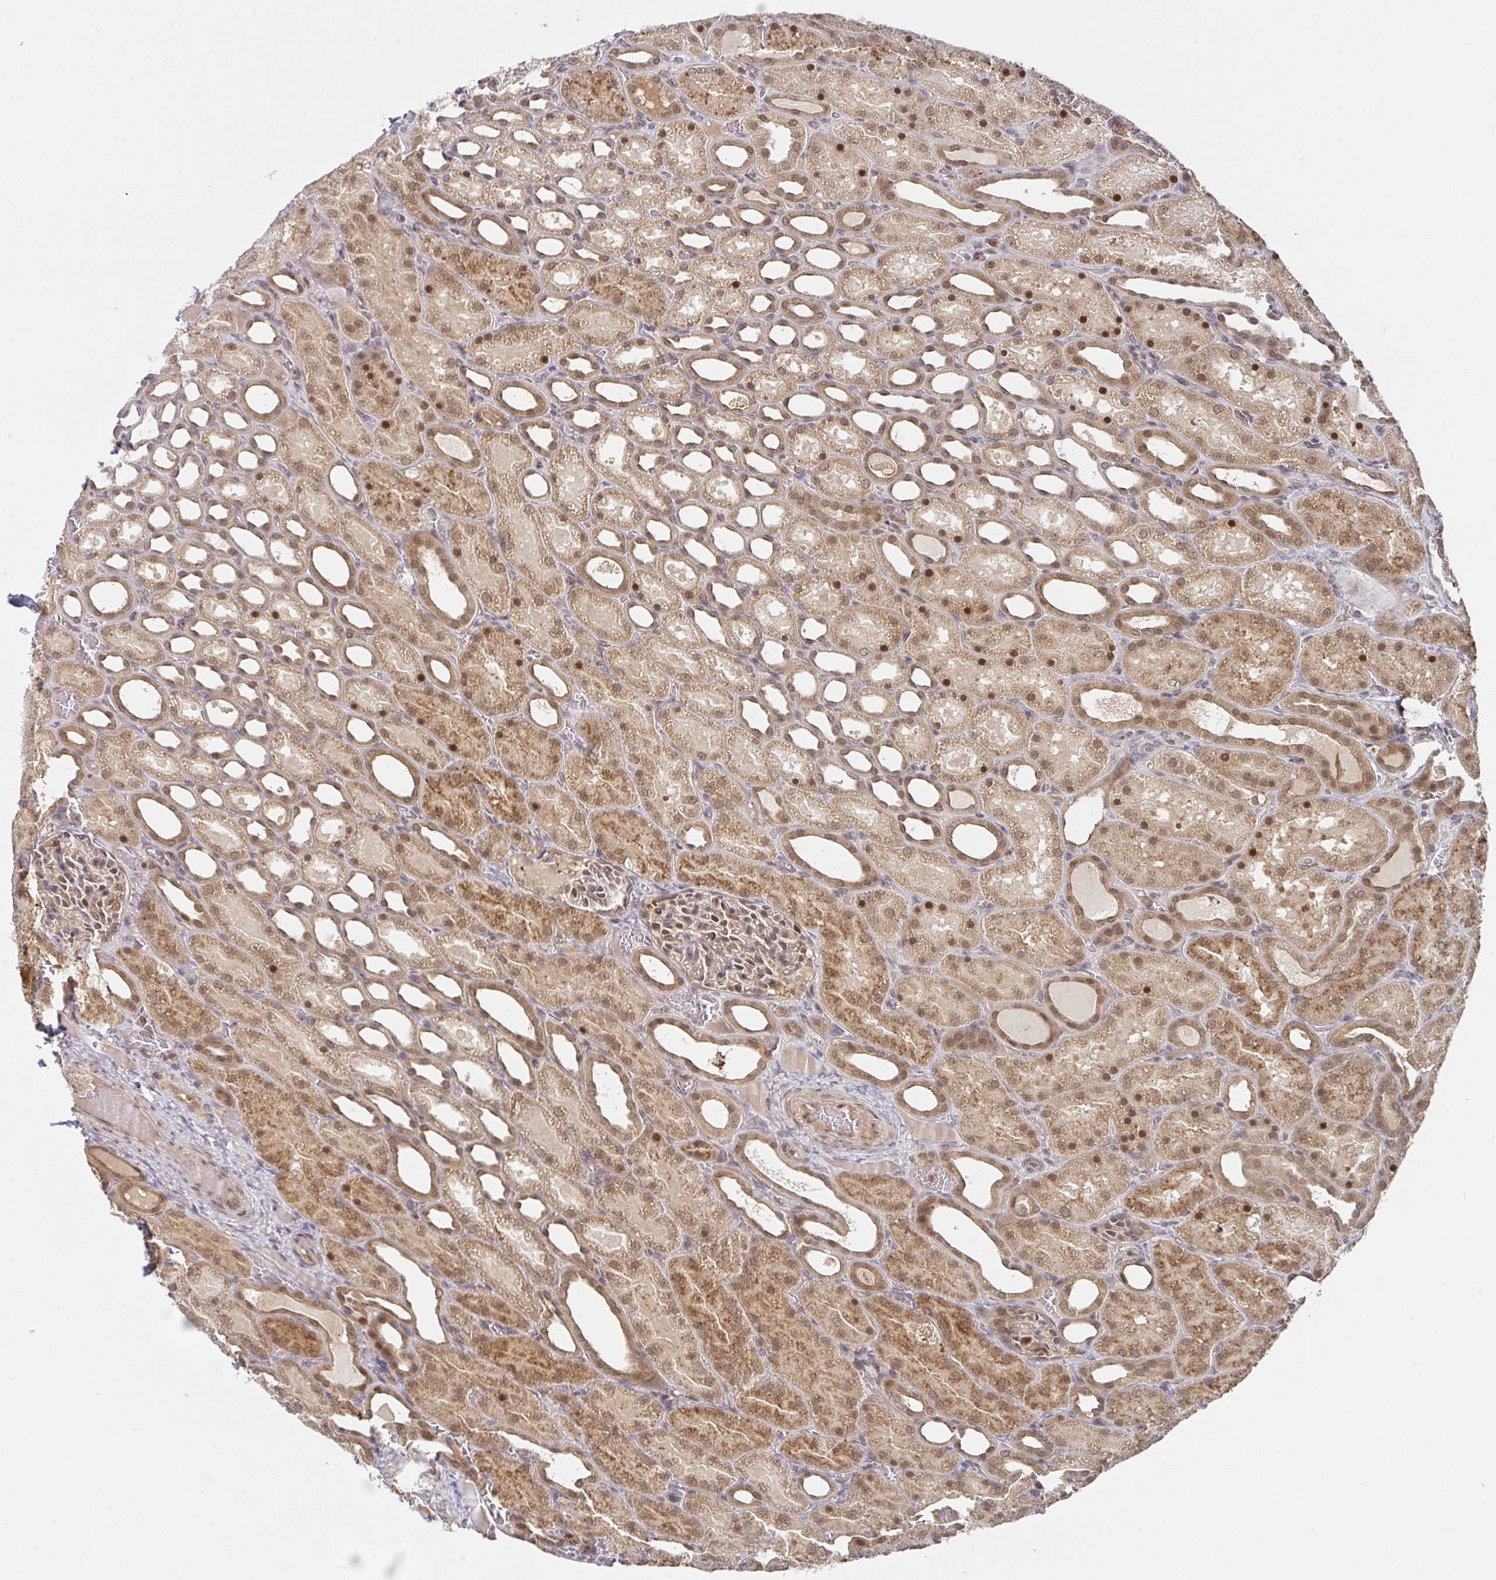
{"staining": {"intensity": "moderate", "quantity": "25%-75%", "location": "cytoplasmic/membranous,nuclear"}, "tissue": "kidney", "cell_type": "Cells in glomeruli", "image_type": "normal", "snomed": [{"axis": "morphology", "description": "Normal tissue, NOS"}, {"axis": "topography", "description": "Kidney"}], "caption": "Protein analysis of unremarkable kidney reveals moderate cytoplasmic/membranous,nuclear expression in approximately 25%-75% of cells in glomeruli.", "gene": "ALG1L2", "patient": {"sex": "male", "age": 2}}